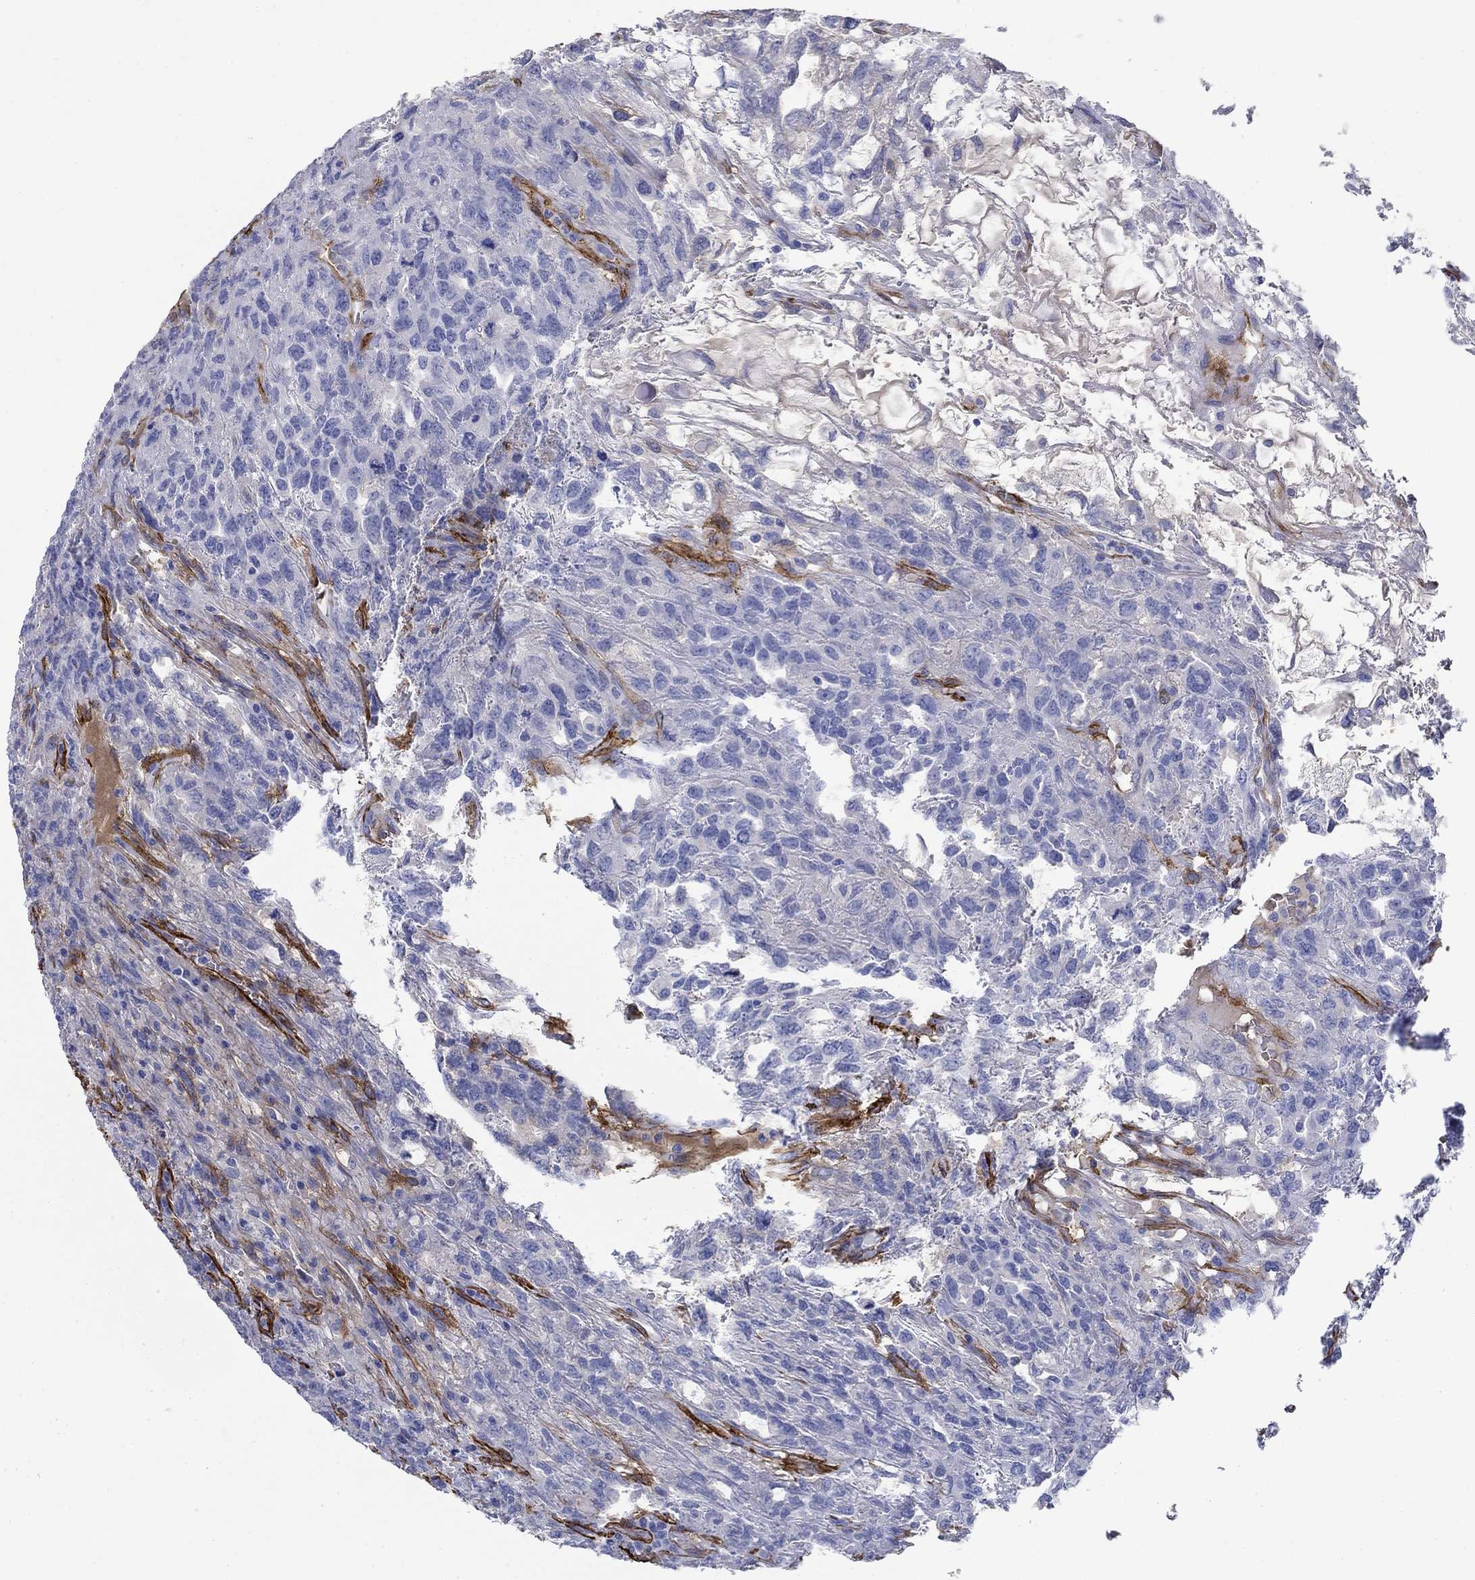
{"staining": {"intensity": "negative", "quantity": "none", "location": "none"}, "tissue": "testis cancer", "cell_type": "Tumor cells", "image_type": "cancer", "snomed": [{"axis": "morphology", "description": "Seminoma, NOS"}, {"axis": "topography", "description": "Testis"}], "caption": "This micrograph is of testis seminoma stained with immunohistochemistry to label a protein in brown with the nuclei are counter-stained blue. There is no positivity in tumor cells.", "gene": "GPC1", "patient": {"sex": "male", "age": 52}}